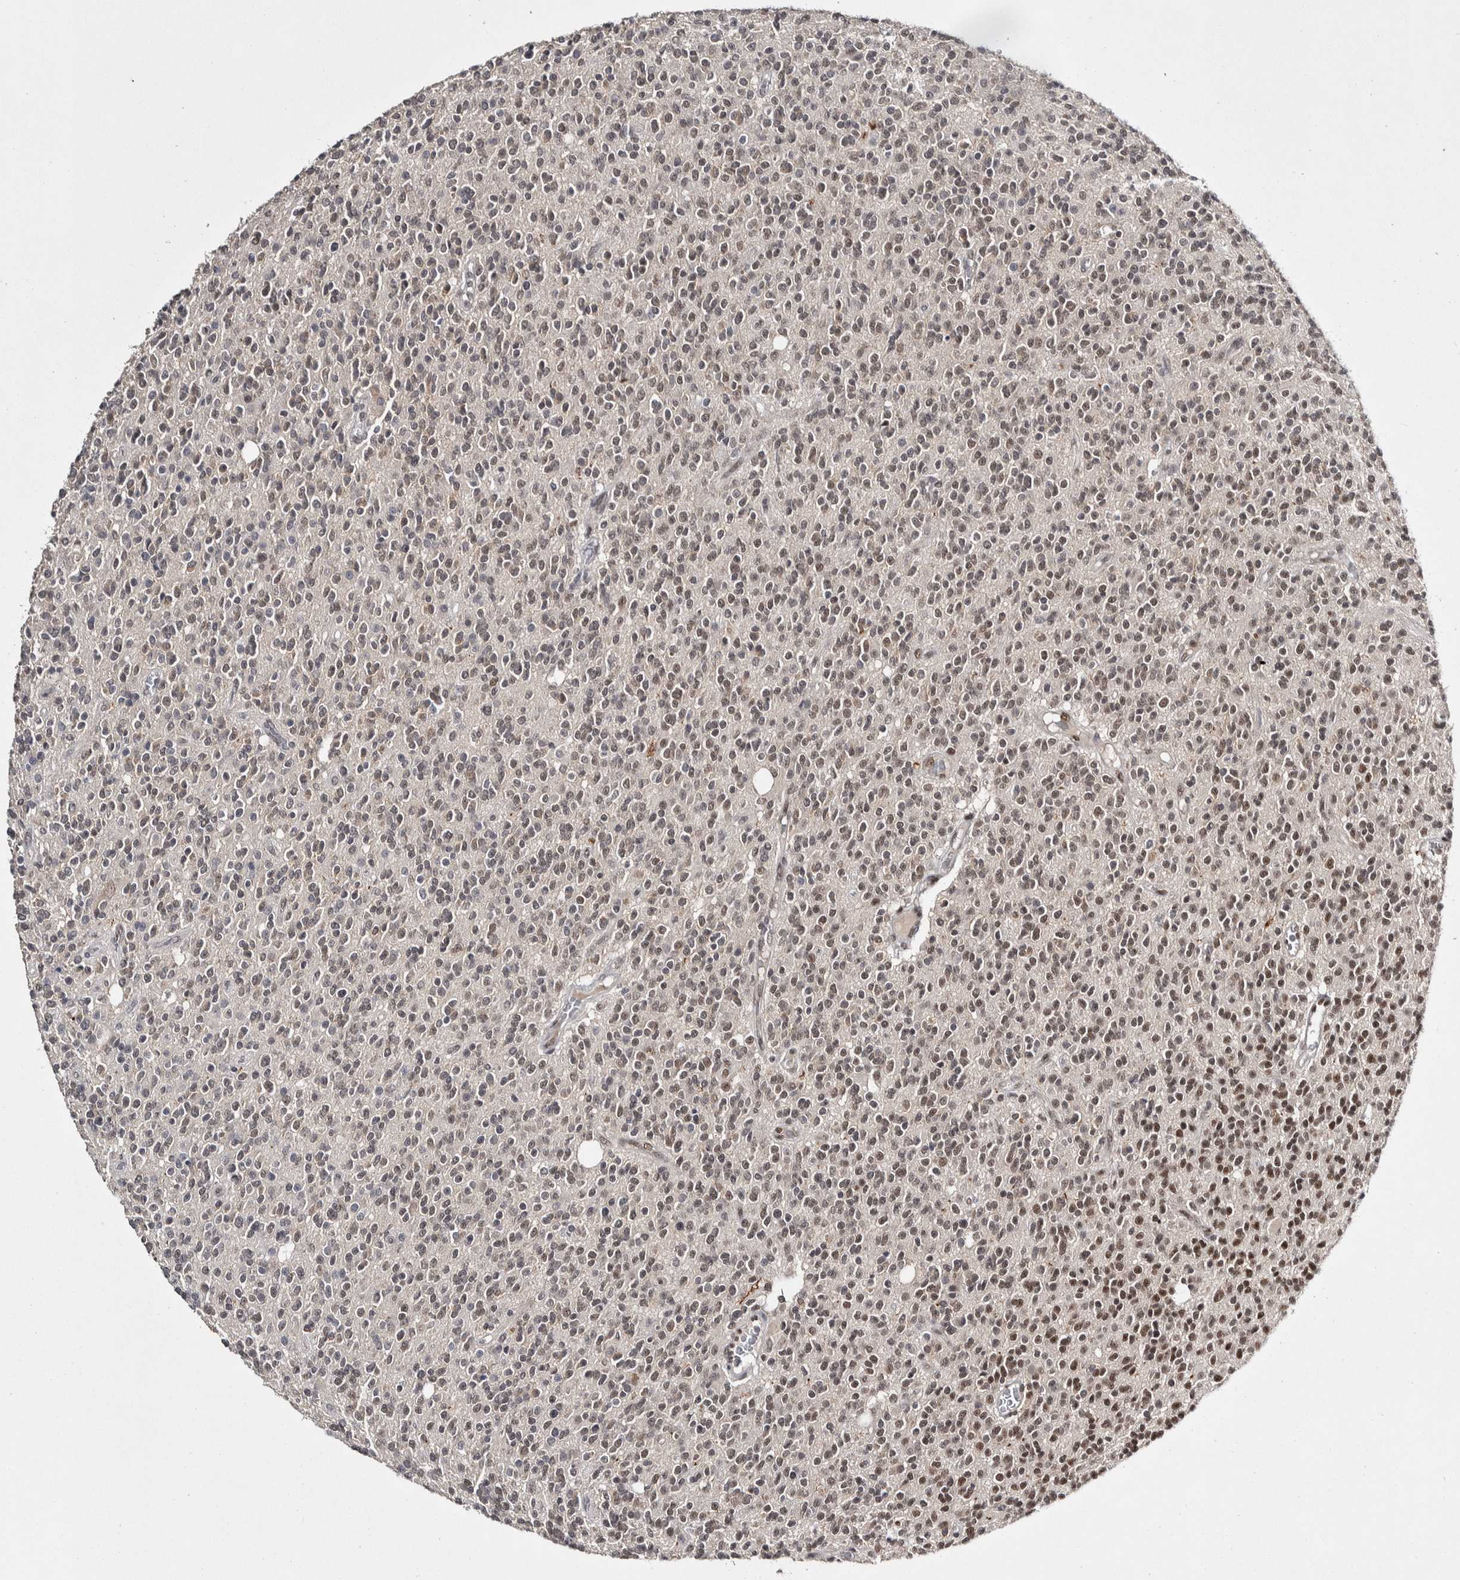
{"staining": {"intensity": "moderate", "quantity": ">75%", "location": "nuclear"}, "tissue": "glioma", "cell_type": "Tumor cells", "image_type": "cancer", "snomed": [{"axis": "morphology", "description": "Glioma, malignant, High grade"}, {"axis": "topography", "description": "Brain"}], "caption": "IHC of human malignant glioma (high-grade) demonstrates medium levels of moderate nuclear positivity in approximately >75% of tumor cells.", "gene": "ASPN", "patient": {"sex": "male", "age": 34}}